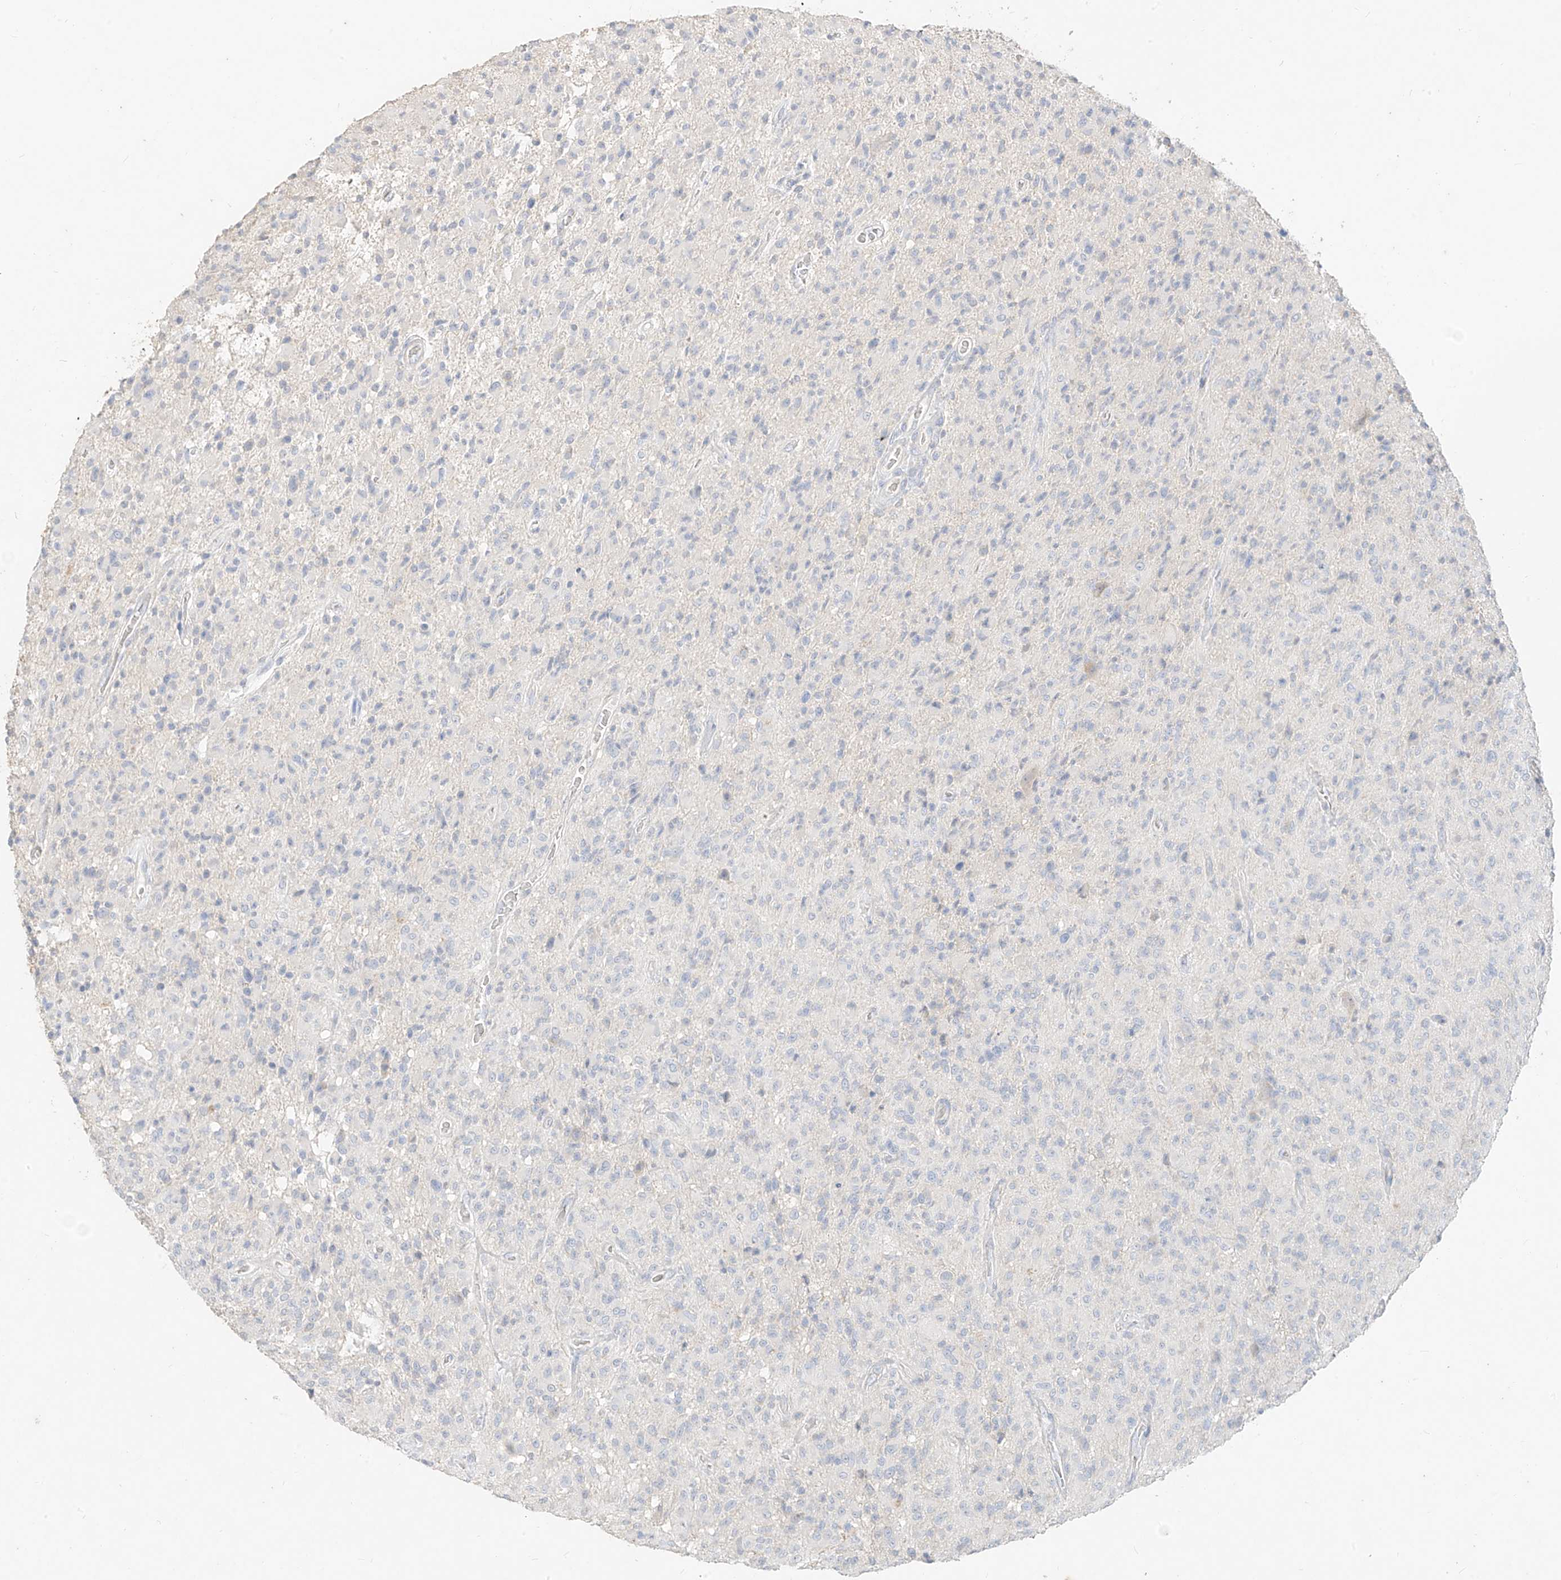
{"staining": {"intensity": "negative", "quantity": "none", "location": "none"}, "tissue": "glioma", "cell_type": "Tumor cells", "image_type": "cancer", "snomed": [{"axis": "morphology", "description": "Glioma, malignant, High grade"}, {"axis": "topography", "description": "Brain"}], "caption": "The IHC micrograph has no significant positivity in tumor cells of glioma tissue. Brightfield microscopy of immunohistochemistry (IHC) stained with DAB (3,3'-diaminobenzidine) (brown) and hematoxylin (blue), captured at high magnification.", "gene": "ZZEF1", "patient": {"sex": "female", "age": 57}}